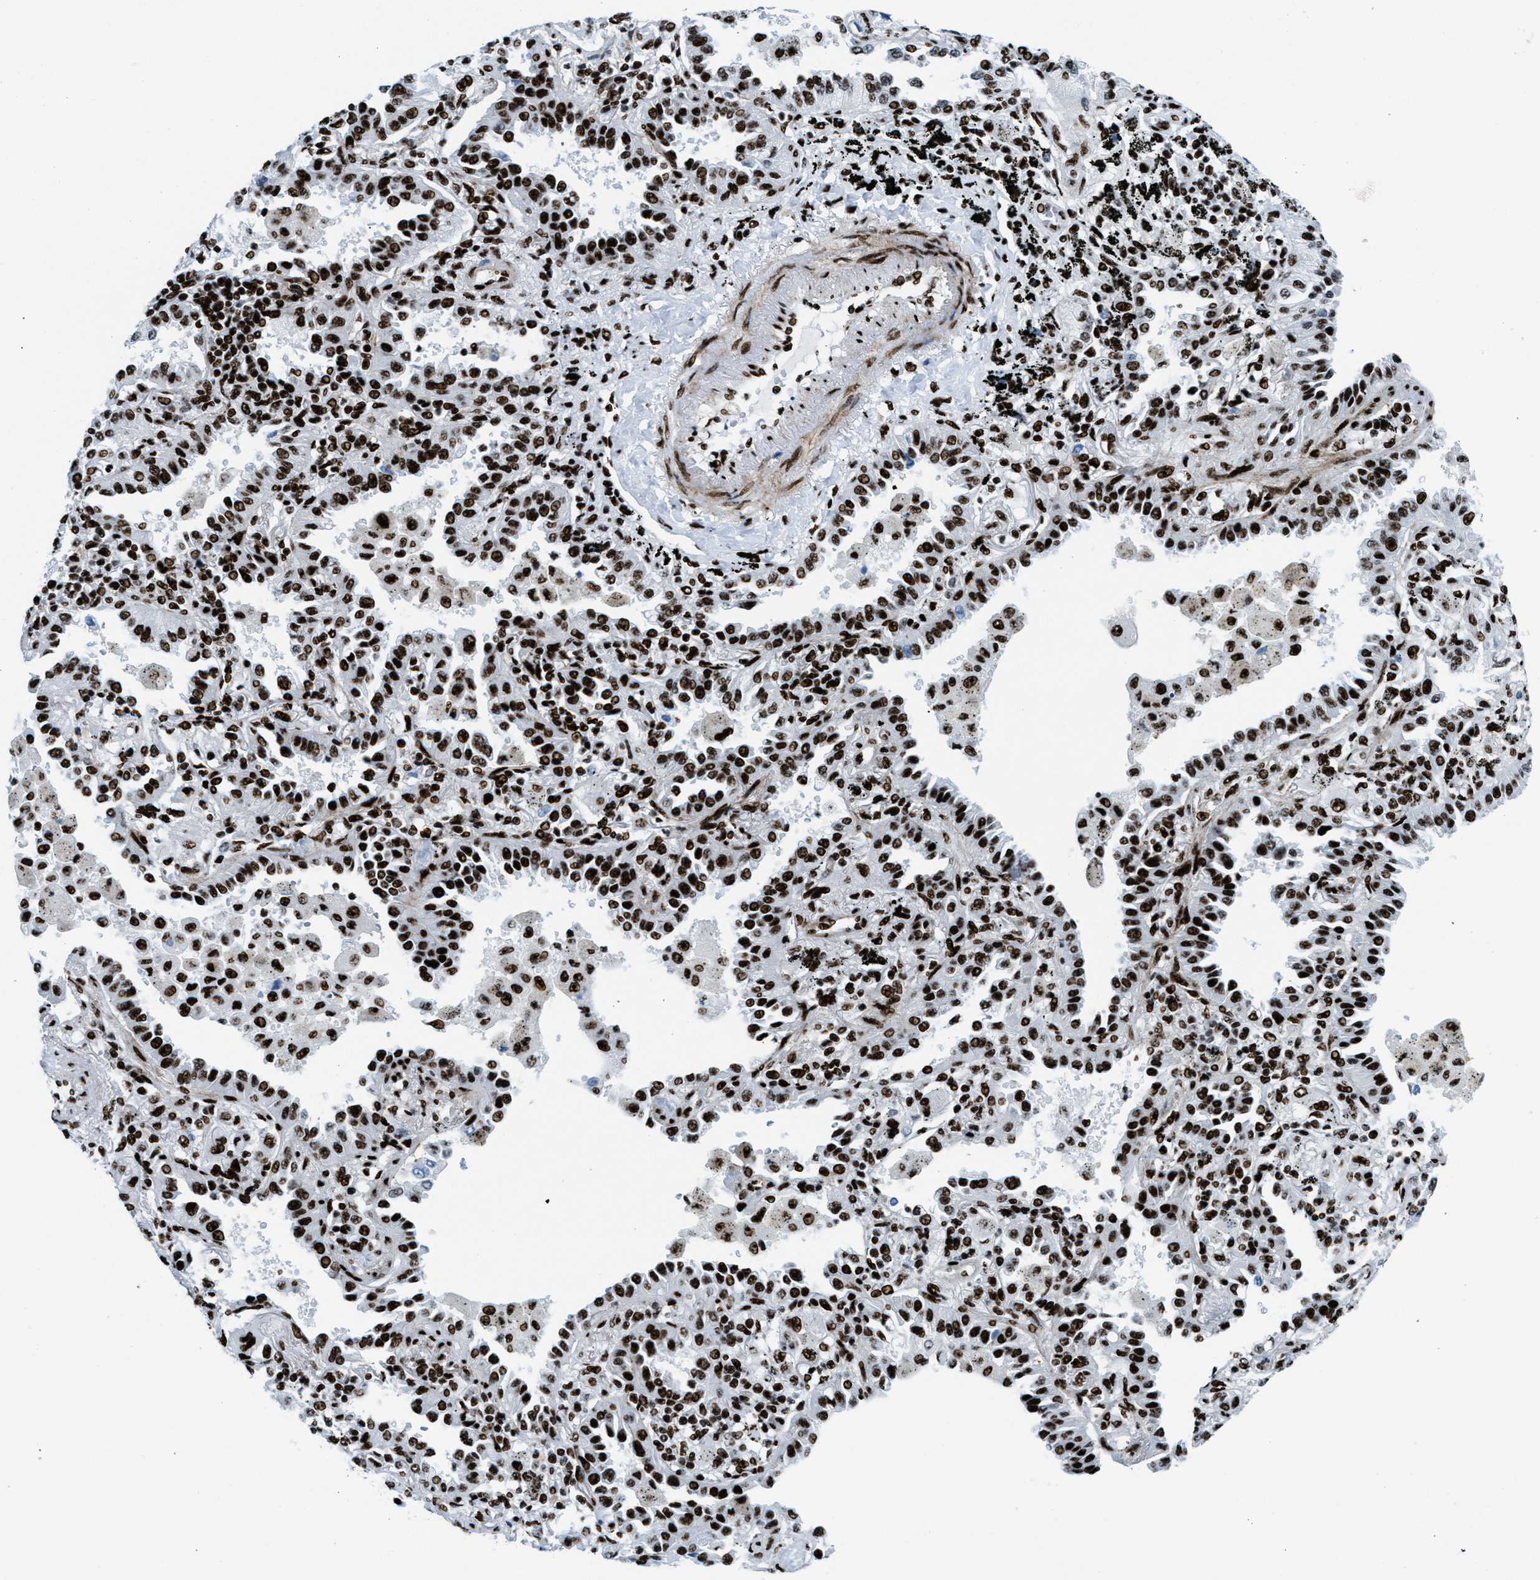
{"staining": {"intensity": "strong", "quantity": ">75%", "location": "nuclear"}, "tissue": "lung cancer", "cell_type": "Tumor cells", "image_type": "cancer", "snomed": [{"axis": "morphology", "description": "Normal tissue, NOS"}, {"axis": "morphology", "description": "Adenocarcinoma, NOS"}, {"axis": "topography", "description": "Lung"}], "caption": "An image of lung adenocarcinoma stained for a protein displays strong nuclear brown staining in tumor cells.", "gene": "NONO", "patient": {"sex": "male", "age": 59}}